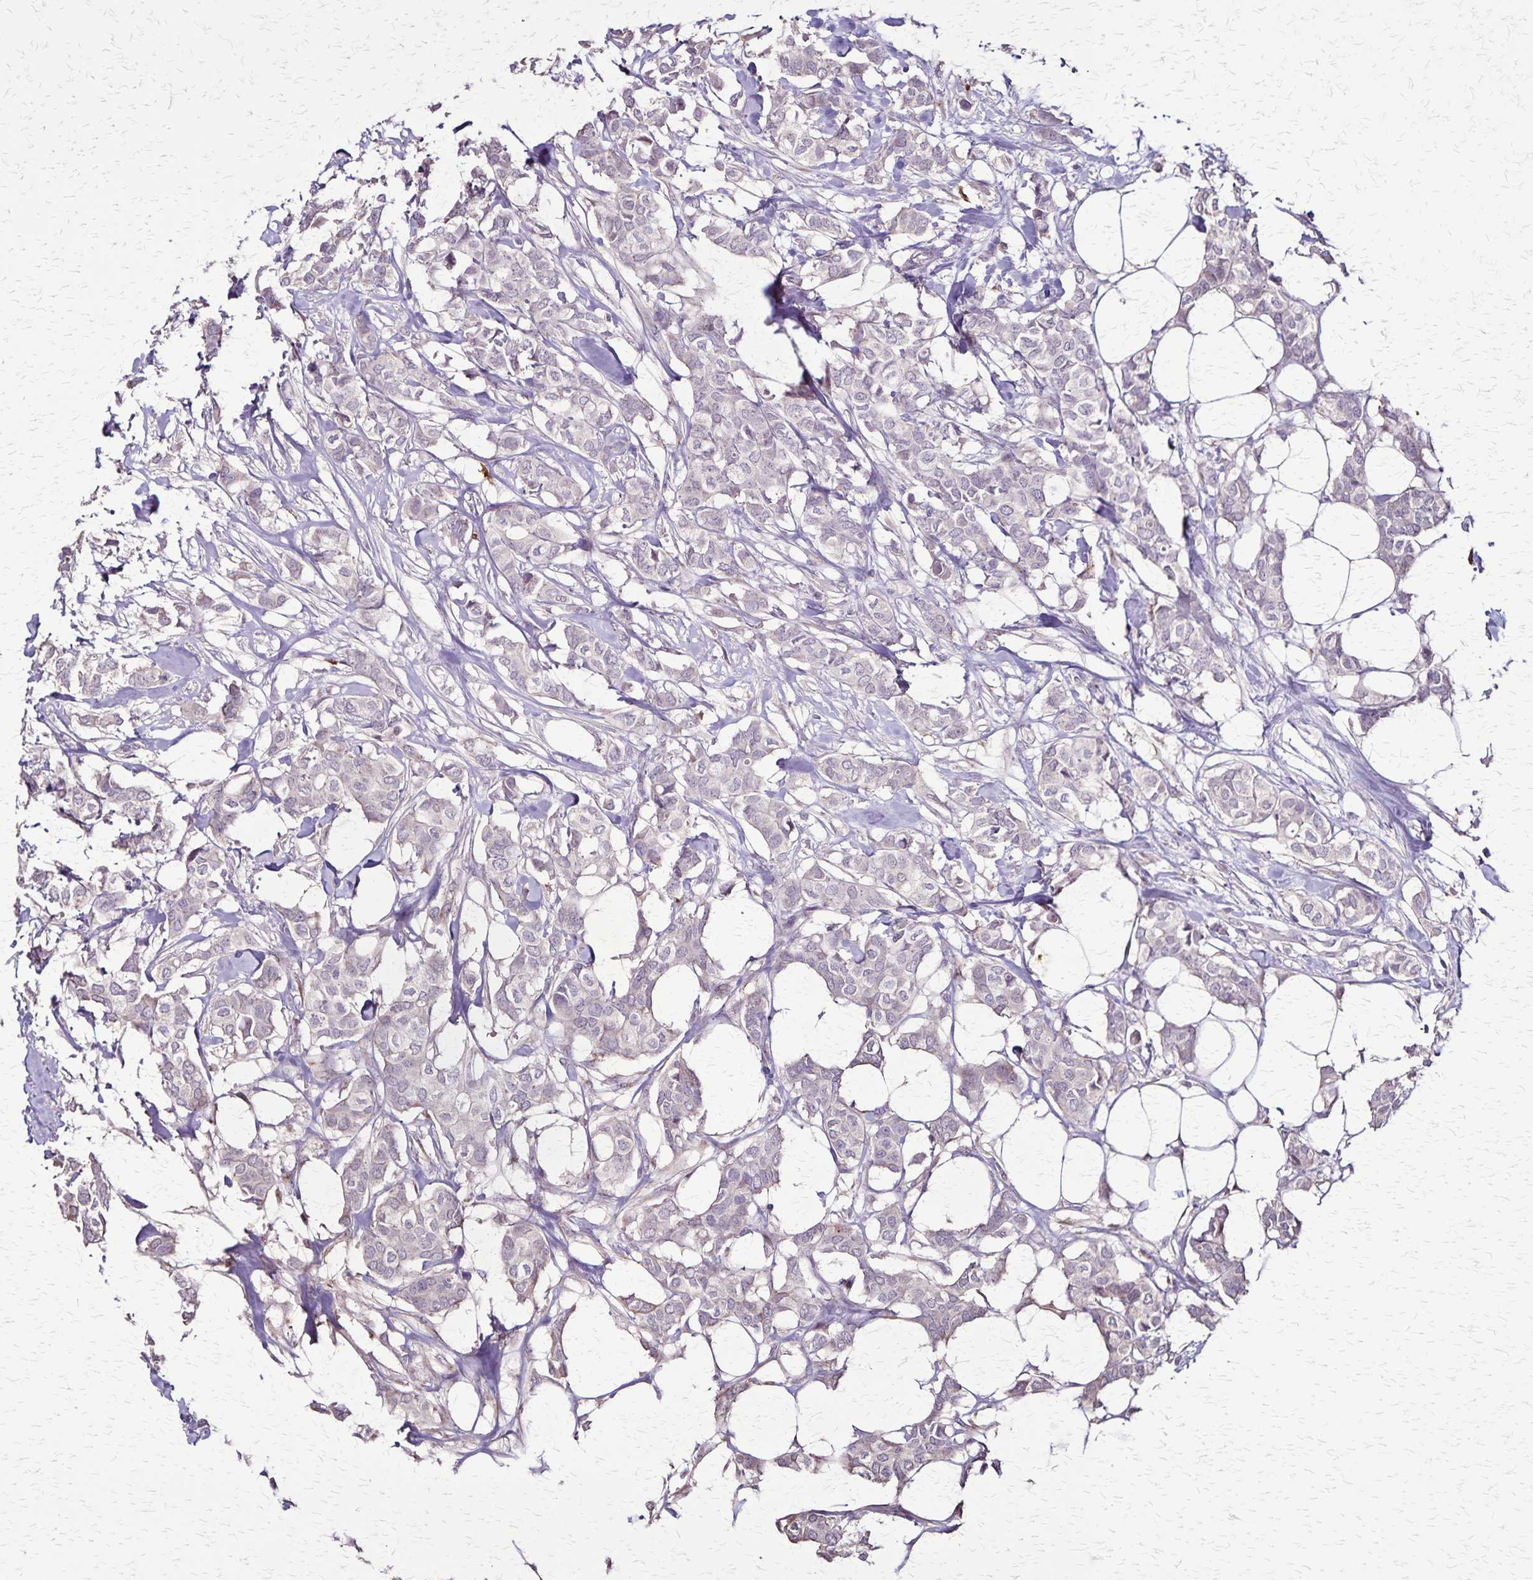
{"staining": {"intensity": "negative", "quantity": "none", "location": "none"}, "tissue": "breast cancer", "cell_type": "Tumor cells", "image_type": "cancer", "snomed": [{"axis": "morphology", "description": "Duct carcinoma"}, {"axis": "topography", "description": "Breast"}], "caption": "Immunohistochemistry (IHC) histopathology image of neoplastic tissue: breast cancer (intraductal carcinoma) stained with DAB (3,3'-diaminobenzidine) exhibits no significant protein expression in tumor cells. (Immunohistochemistry (IHC), brightfield microscopy, high magnification).", "gene": "ULBP3", "patient": {"sex": "female", "age": 62}}